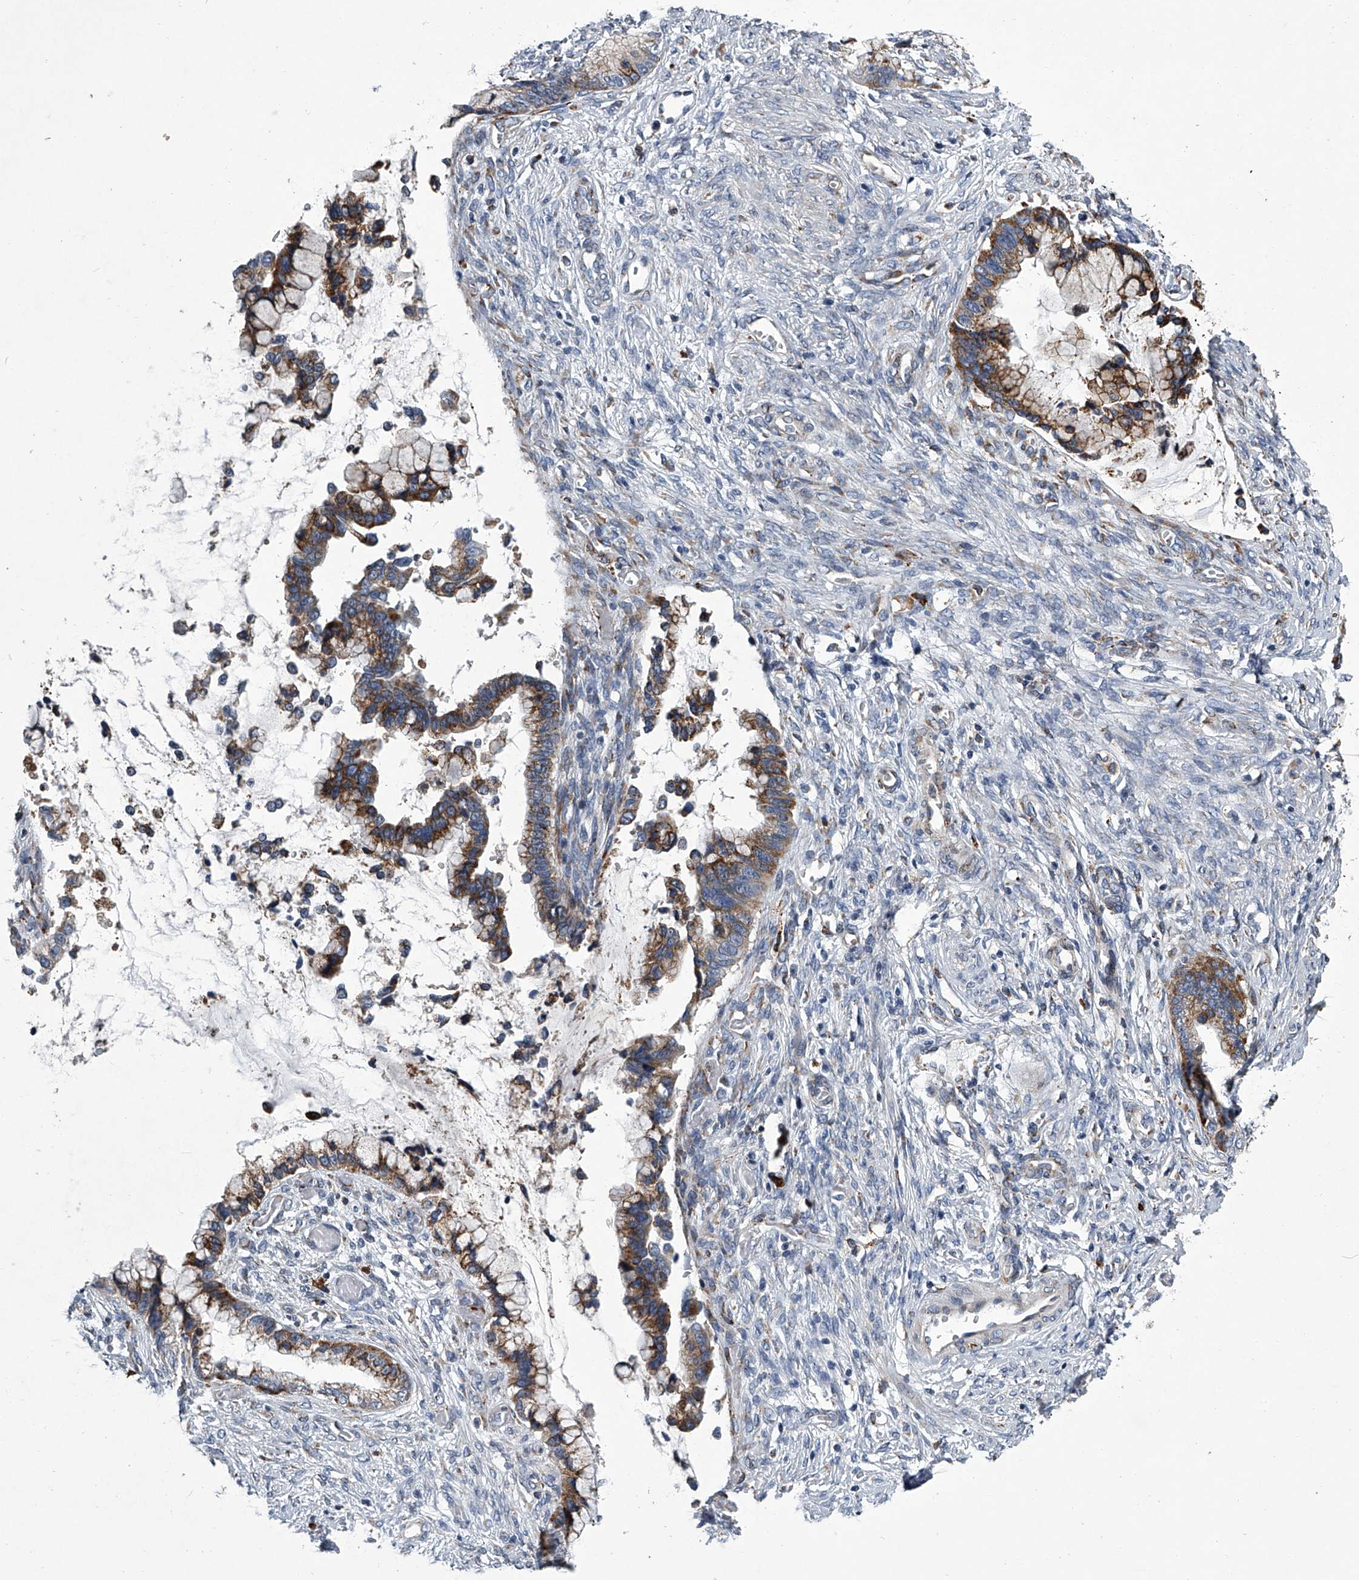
{"staining": {"intensity": "moderate", "quantity": ">75%", "location": "cytoplasmic/membranous"}, "tissue": "cervical cancer", "cell_type": "Tumor cells", "image_type": "cancer", "snomed": [{"axis": "morphology", "description": "Adenocarcinoma, NOS"}, {"axis": "topography", "description": "Cervix"}], "caption": "Immunohistochemistry of cervical cancer demonstrates medium levels of moderate cytoplasmic/membranous staining in approximately >75% of tumor cells.", "gene": "TMEM63C", "patient": {"sex": "female", "age": 44}}